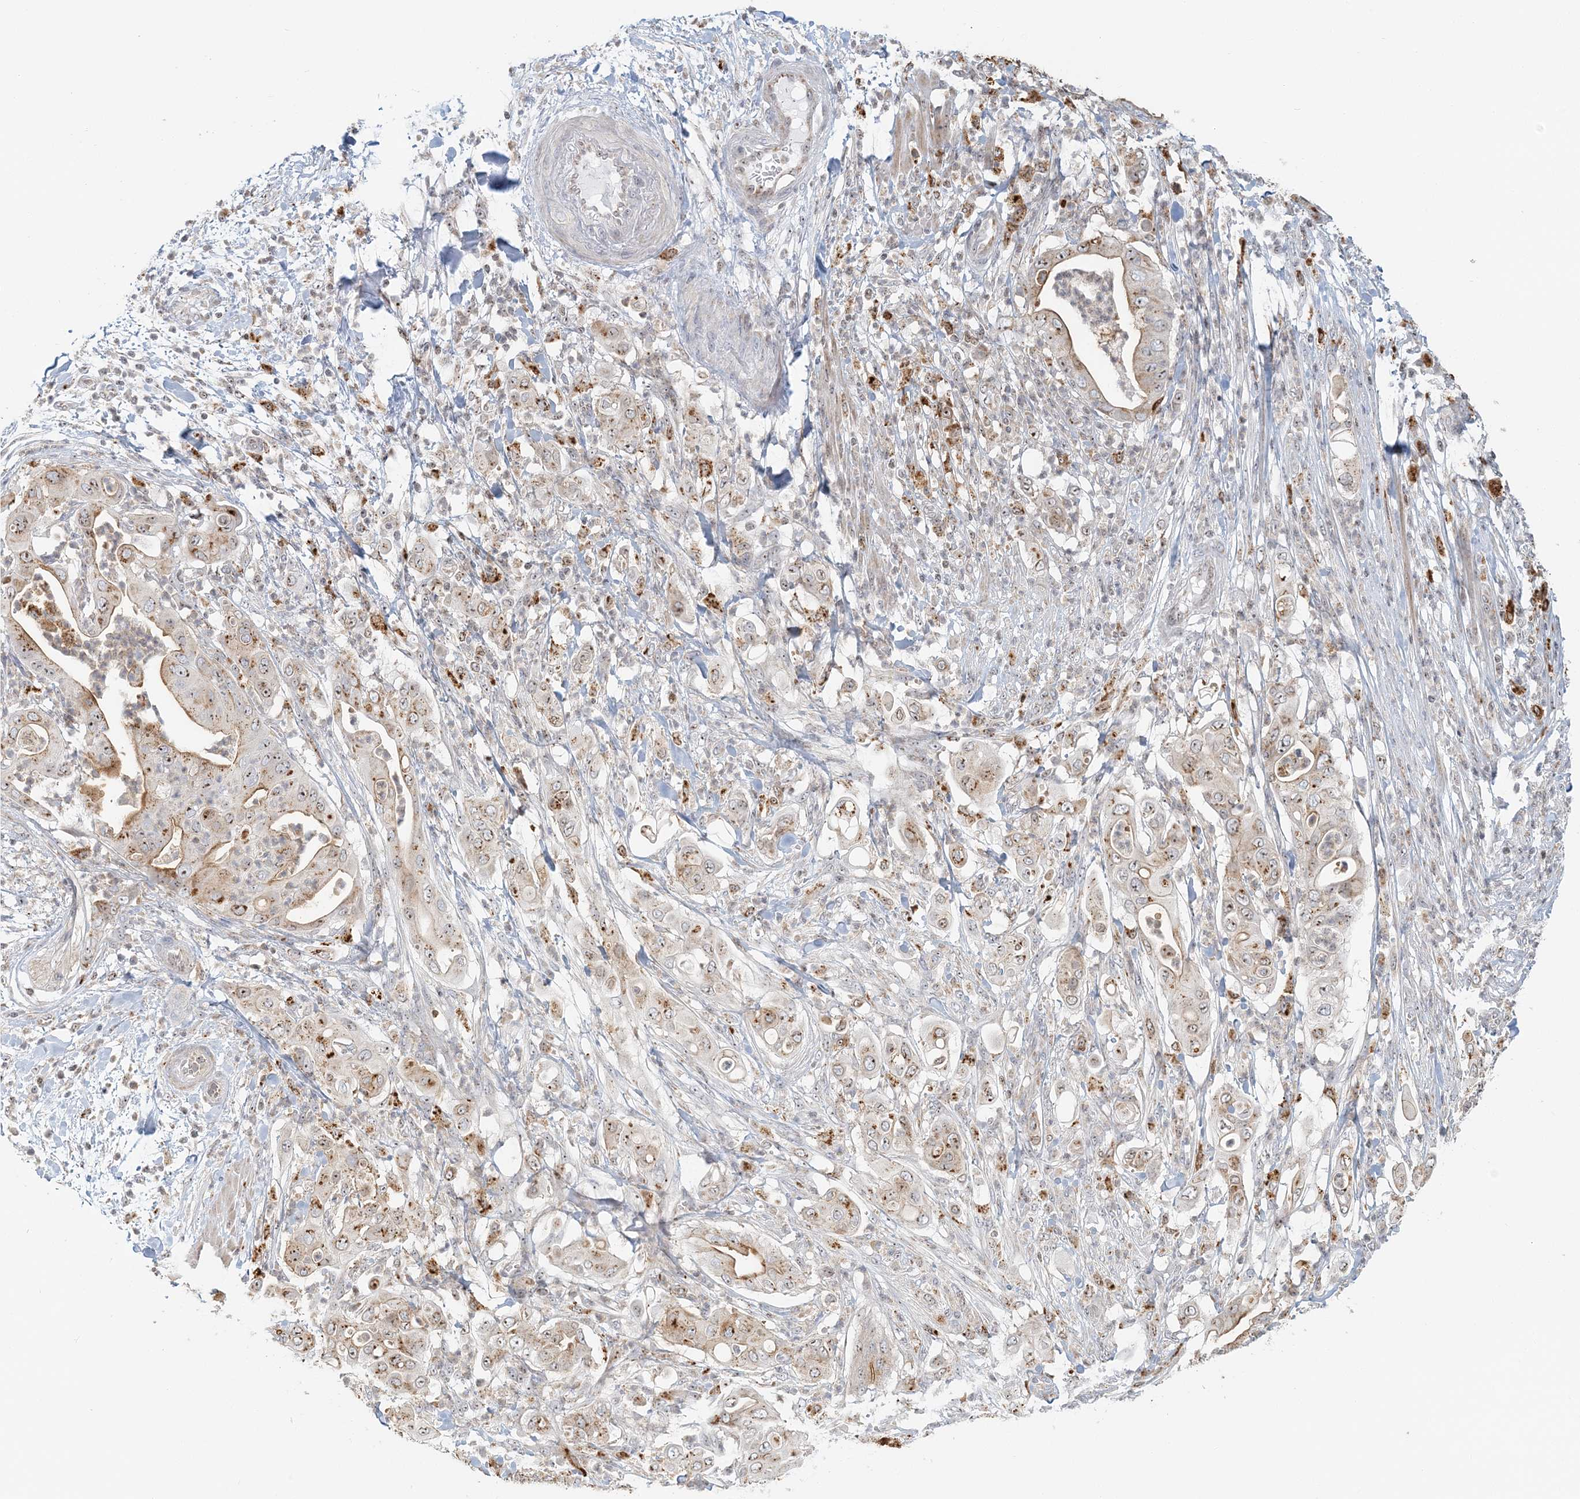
{"staining": {"intensity": "moderate", "quantity": "25%-75%", "location": "nuclear"}, "tissue": "pancreatic cancer", "cell_type": "Tumor cells", "image_type": "cancer", "snomed": [{"axis": "morphology", "description": "Adenocarcinoma, NOS"}, {"axis": "topography", "description": "Pancreas"}], "caption": "IHC (DAB) staining of human adenocarcinoma (pancreatic) exhibits moderate nuclear protein expression in about 25%-75% of tumor cells.", "gene": "UBE2F", "patient": {"sex": "female", "age": 77}}